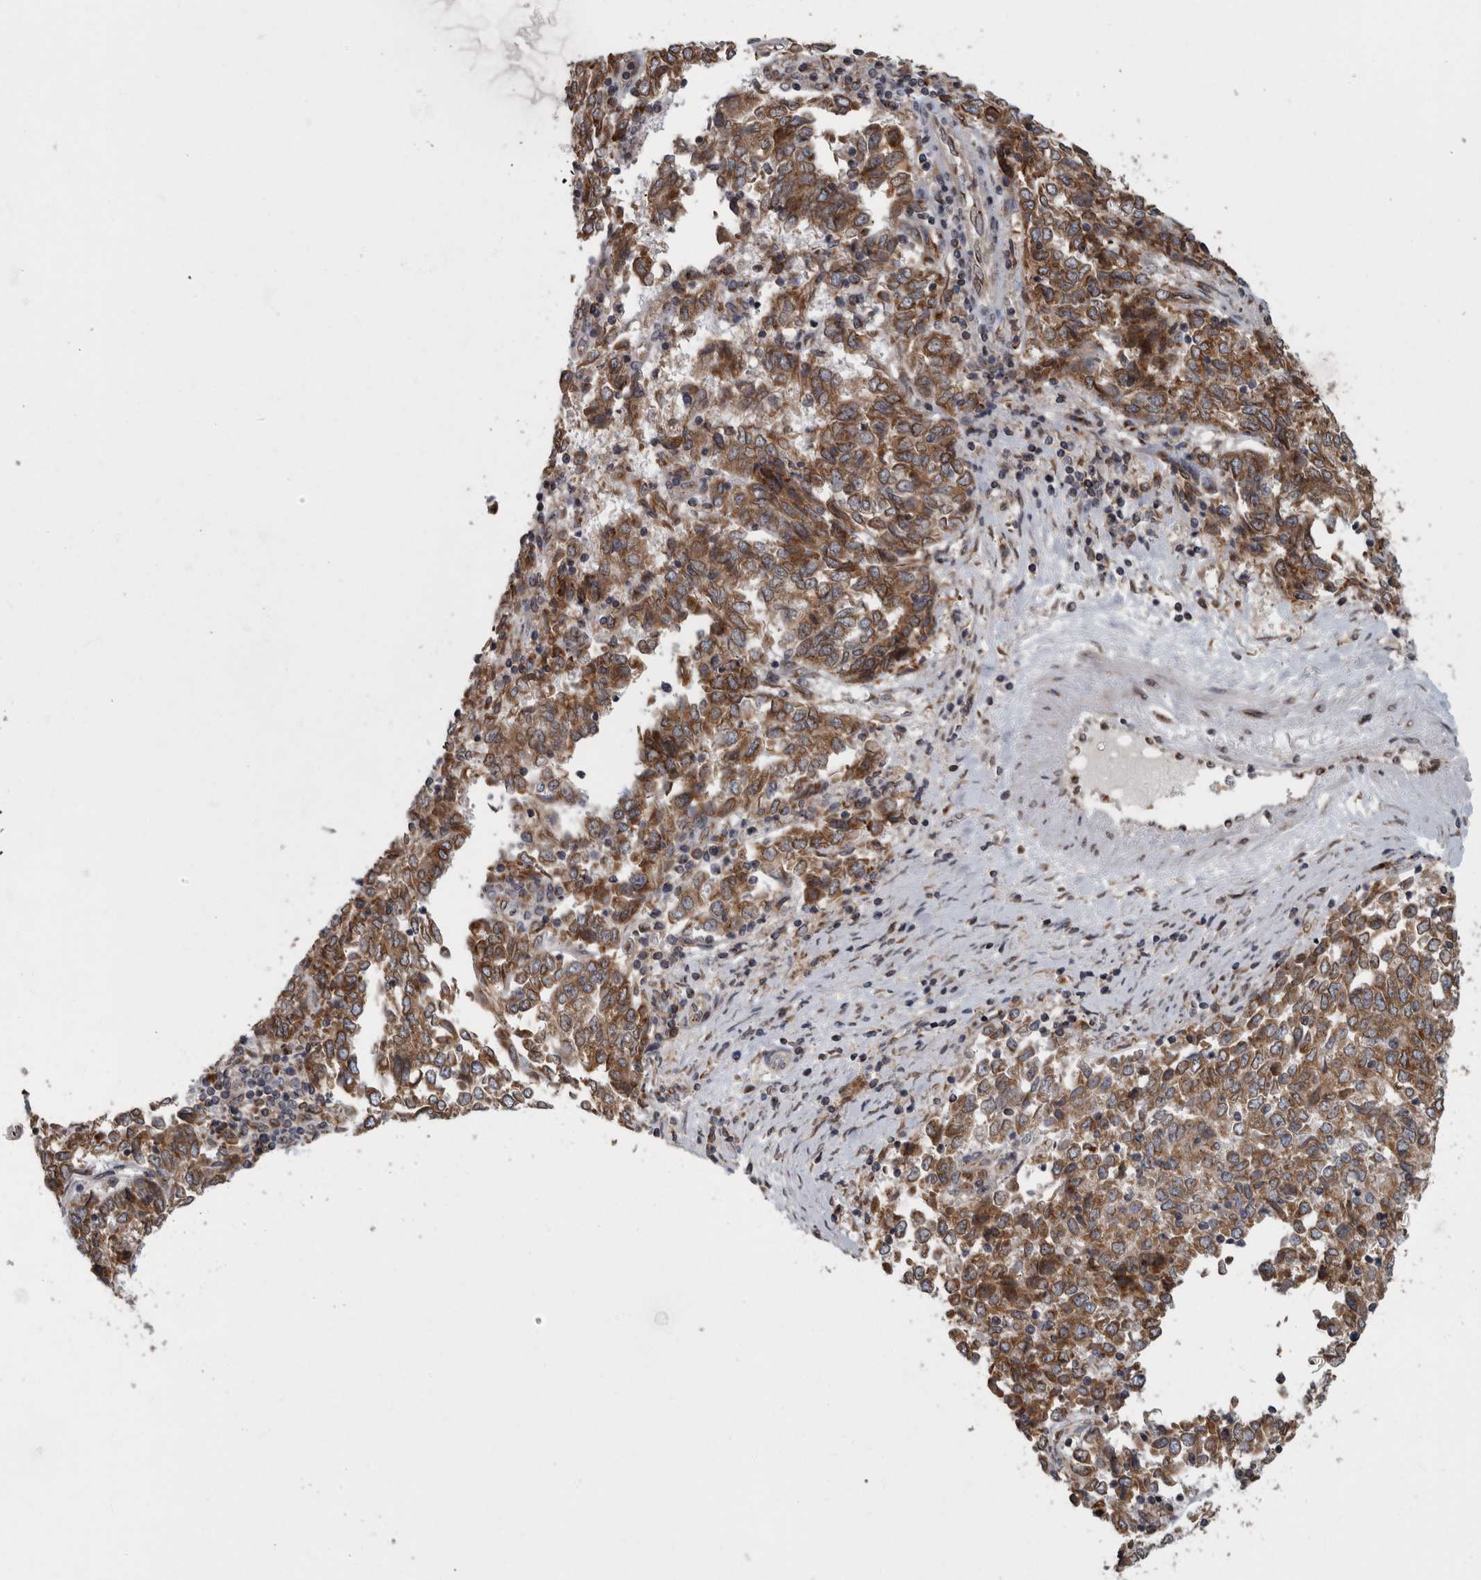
{"staining": {"intensity": "moderate", "quantity": ">75%", "location": "cytoplasmic/membranous"}, "tissue": "endometrial cancer", "cell_type": "Tumor cells", "image_type": "cancer", "snomed": [{"axis": "morphology", "description": "Adenocarcinoma, NOS"}, {"axis": "topography", "description": "Endometrium"}], "caption": "Tumor cells show medium levels of moderate cytoplasmic/membranous staining in approximately >75% of cells in endometrial adenocarcinoma.", "gene": "LMAN2L", "patient": {"sex": "female", "age": 80}}